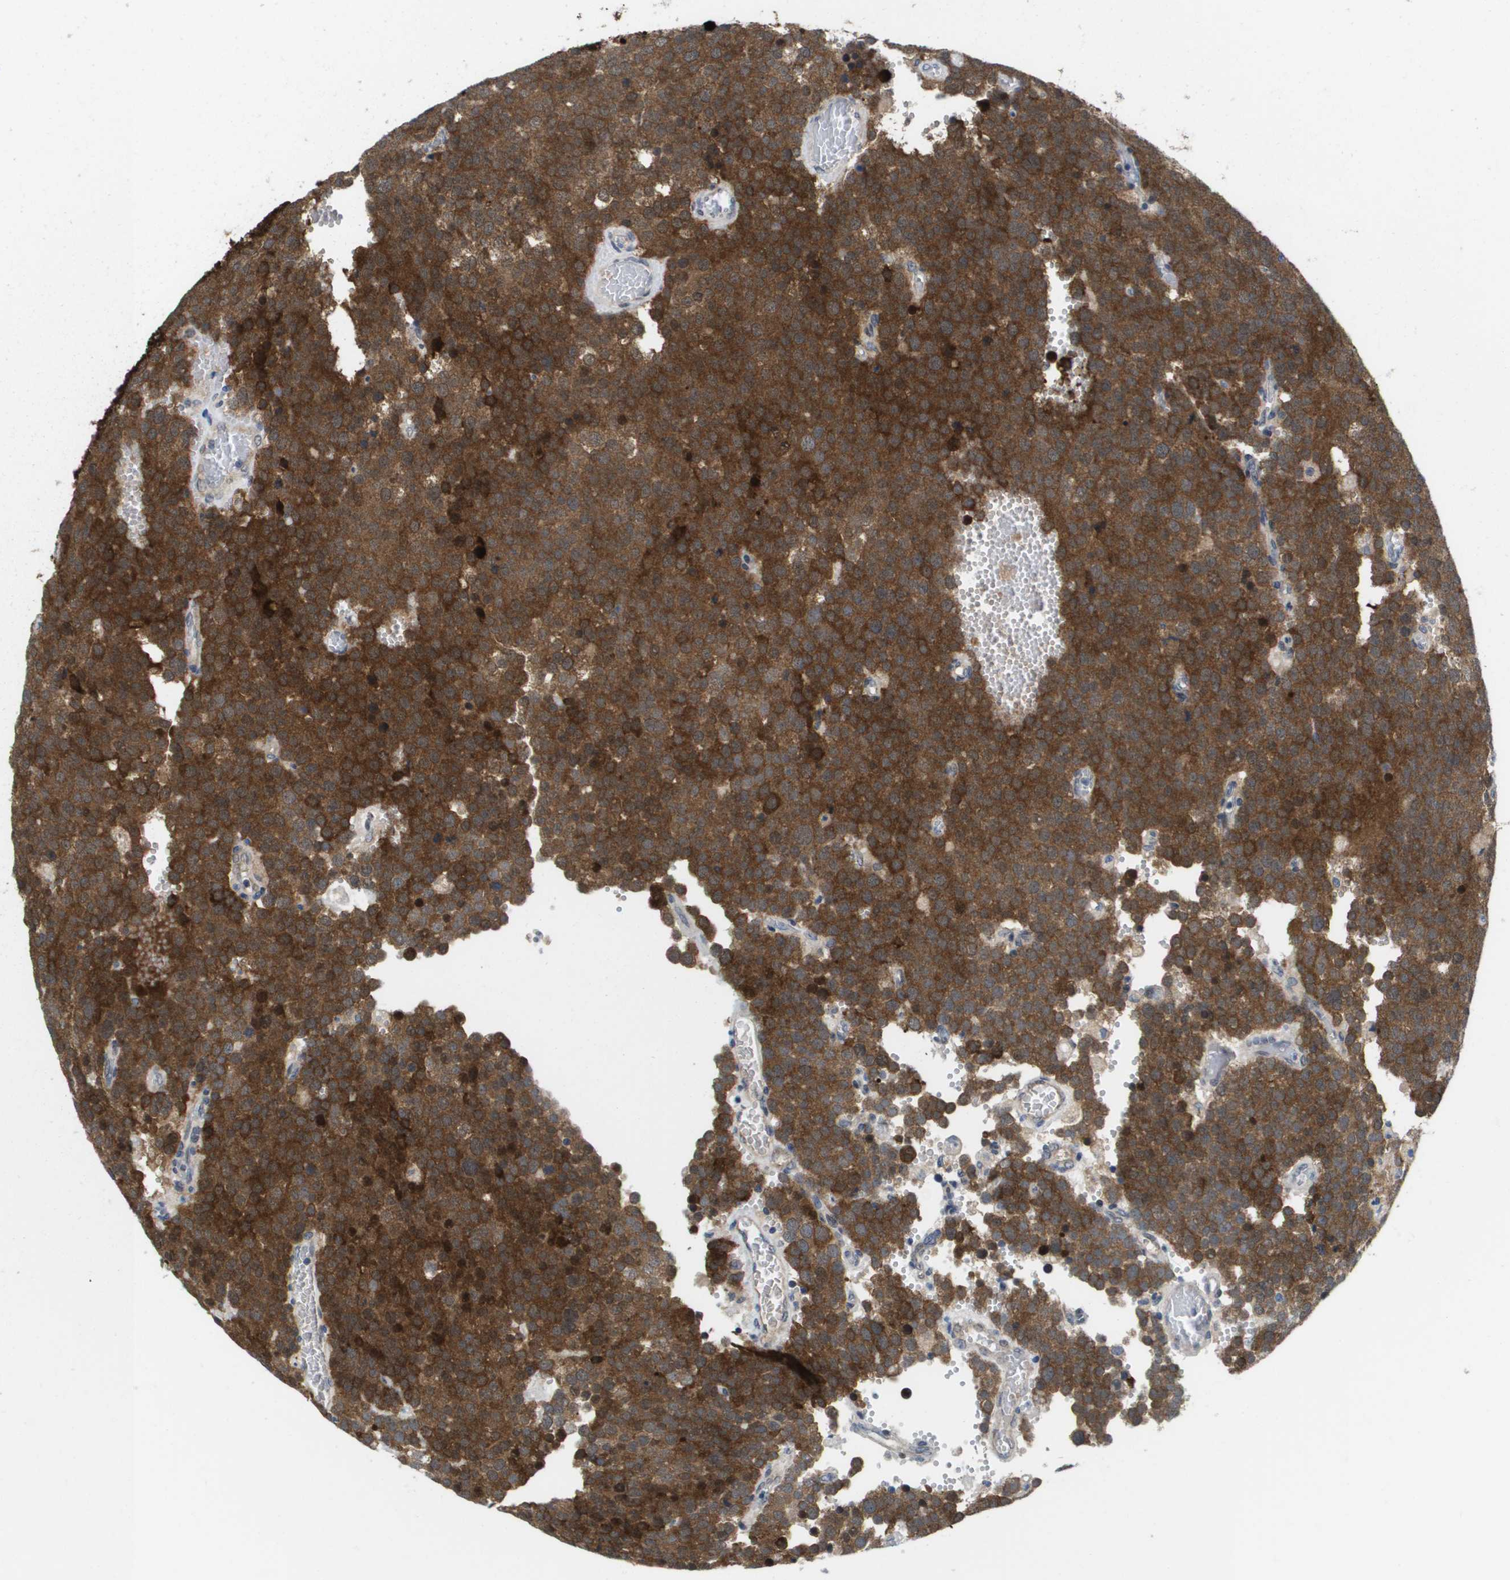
{"staining": {"intensity": "moderate", "quantity": ">75%", "location": "cytoplasmic/membranous"}, "tissue": "testis cancer", "cell_type": "Tumor cells", "image_type": "cancer", "snomed": [{"axis": "morphology", "description": "Normal tissue, NOS"}, {"axis": "morphology", "description": "Seminoma, NOS"}, {"axis": "topography", "description": "Testis"}], "caption": "Testis seminoma tissue exhibits moderate cytoplasmic/membranous positivity in about >75% of tumor cells, visualized by immunohistochemistry.", "gene": "FKBP4", "patient": {"sex": "male", "age": 71}}